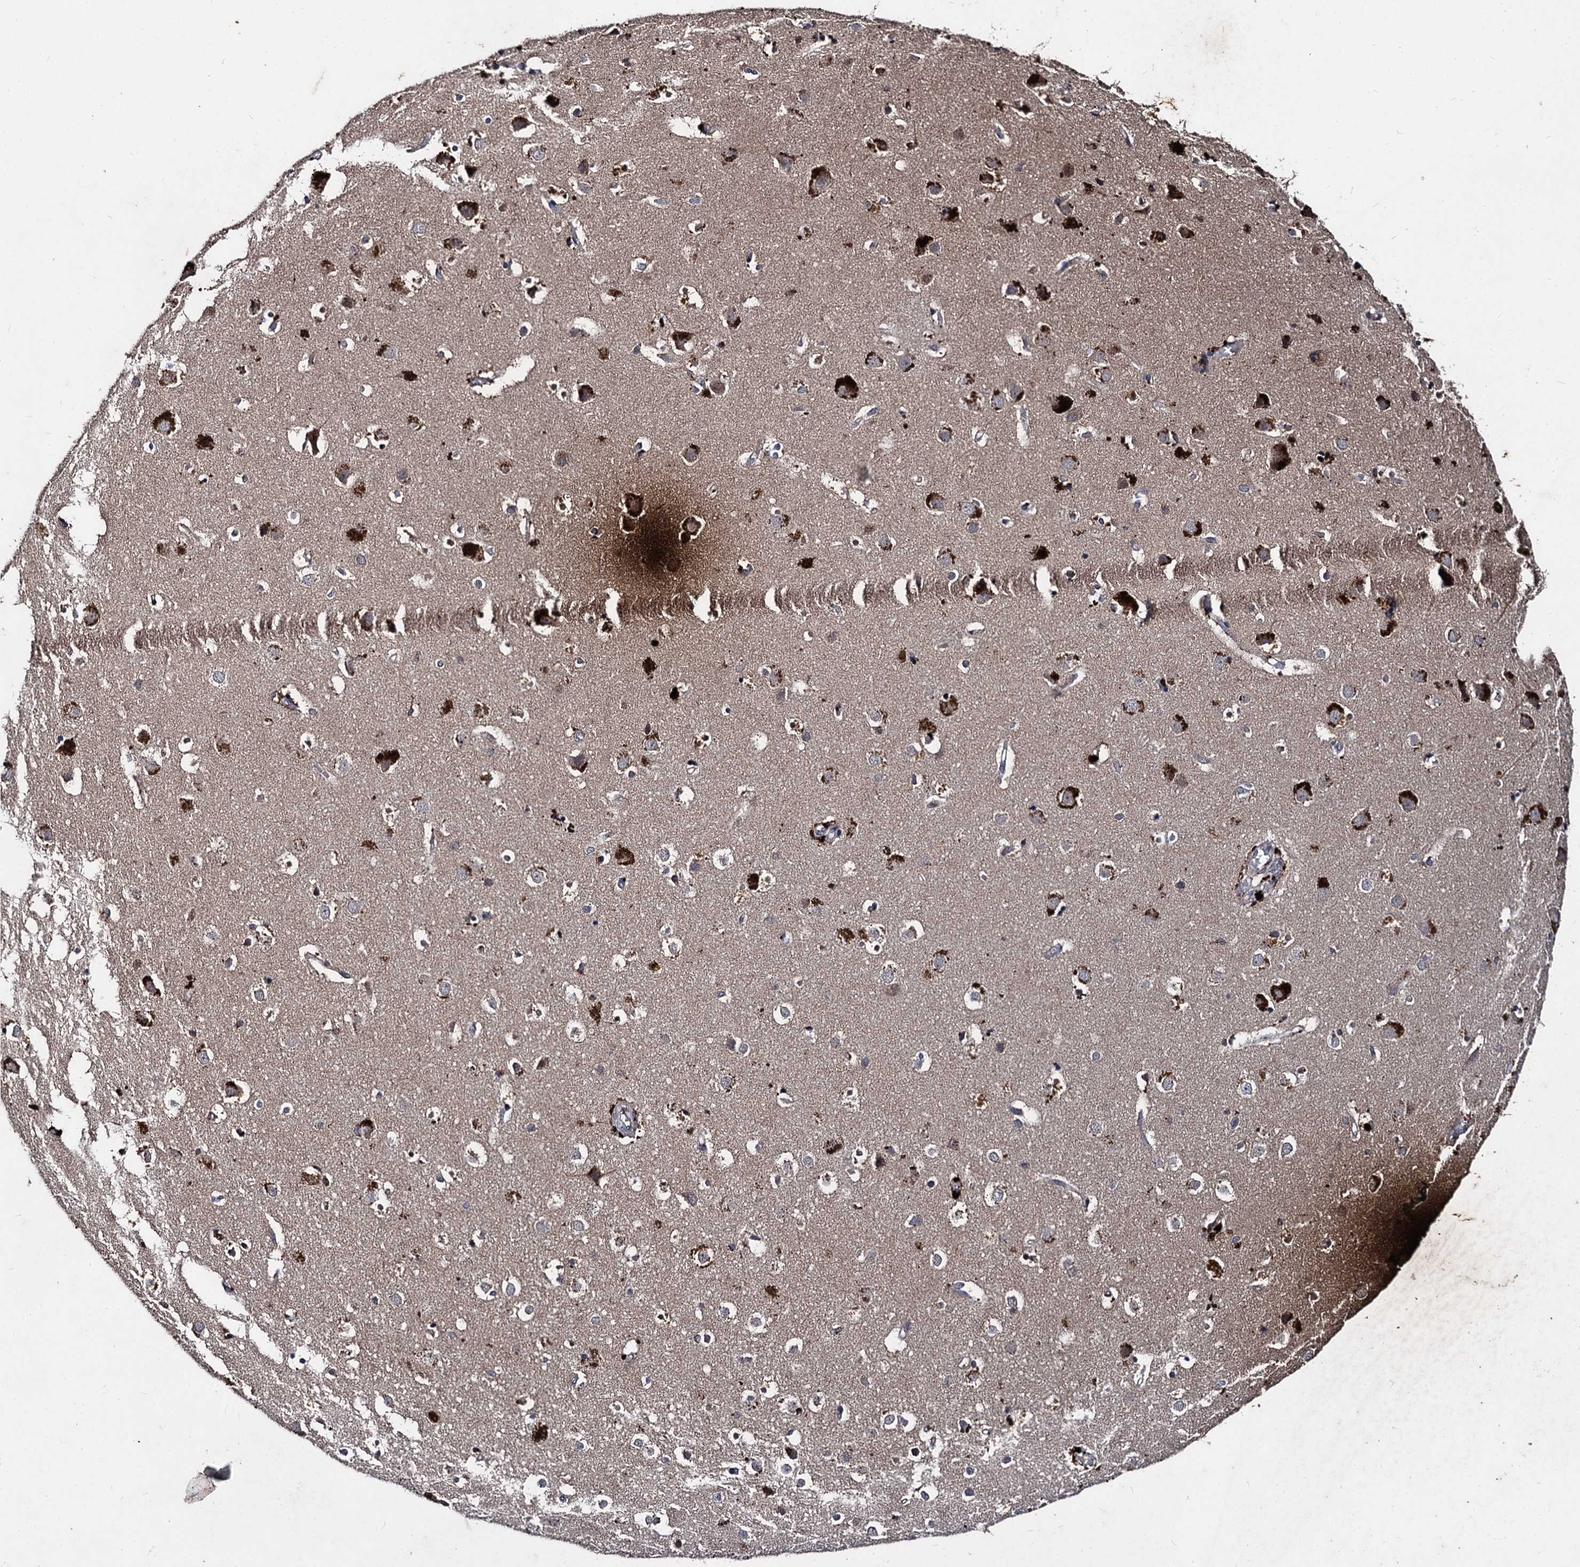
{"staining": {"intensity": "strong", "quantity": ">75%", "location": "cytoplasmic/membranous"}, "tissue": "cerebral cortex", "cell_type": "Endothelial cells", "image_type": "normal", "snomed": [{"axis": "morphology", "description": "Normal tissue, NOS"}, {"axis": "topography", "description": "Cerebral cortex"}], "caption": "Protein expression analysis of normal human cerebral cortex reveals strong cytoplasmic/membranous positivity in about >75% of endothelial cells. Nuclei are stained in blue.", "gene": "BCL2L2", "patient": {"sex": "male", "age": 54}}